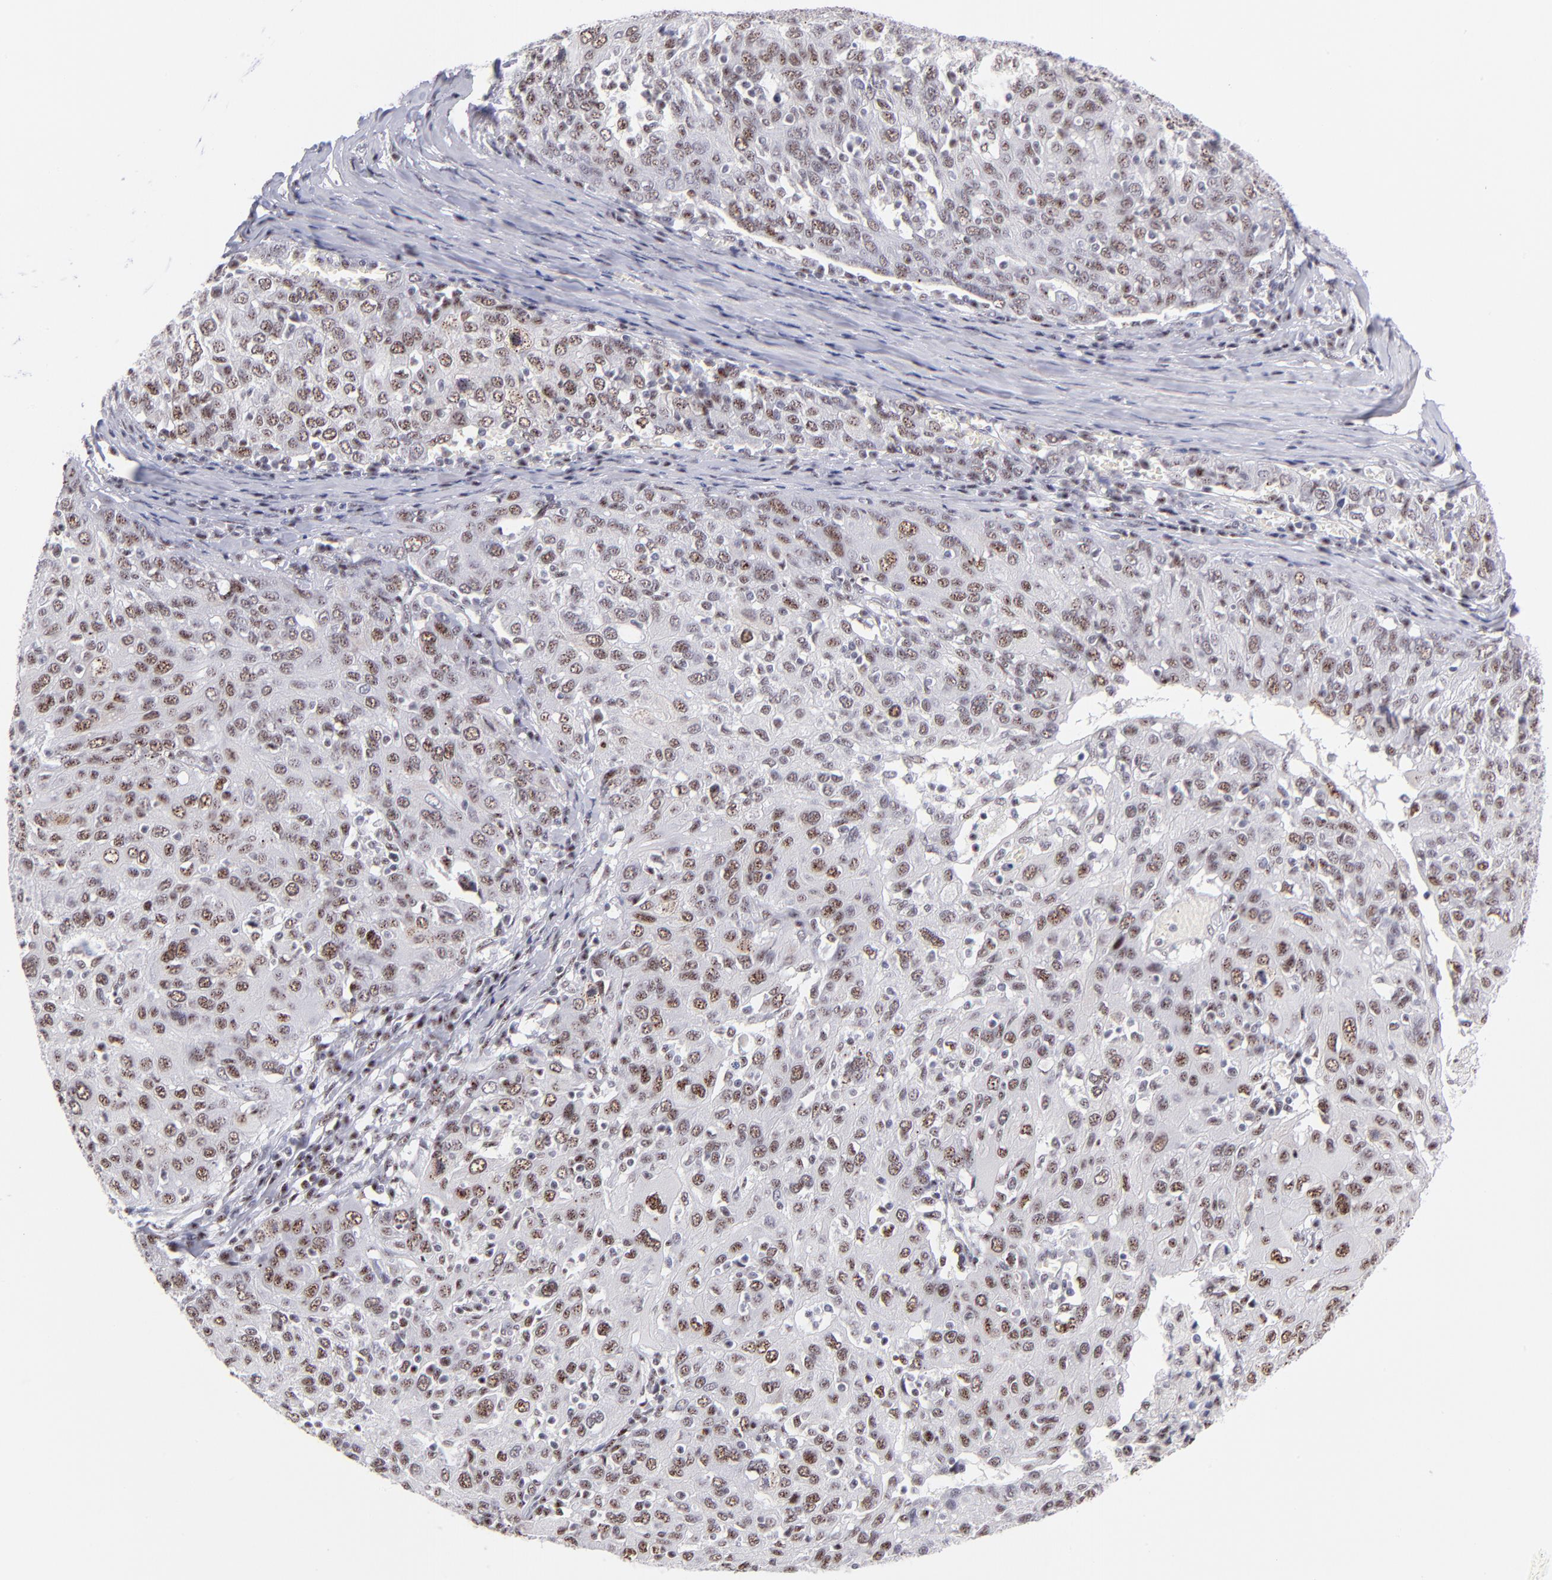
{"staining": {"intensity": "moderate", "quantity": ">75%", "location": "nuclear"}, "tissue": "ovarian cancer", "cell_type": "Tumor cells", "image_type": "cancer", "snomed": [{"axis": "morphology", "description": "Carcinoma, endometroid"}, {"axis": "topography", "description": "Ovary"}], "caption": "A photomicrograph of human ovarian cancer stained for a protein reveals moderate nuclear brown staining in tumor cells. The staining was performed using DAB, with brown indicating positive protein expression. Nuclei are stained blue with hematoxylin.", "gene": "CDC25C", "patient": {"sex": "female", "age": 50}}